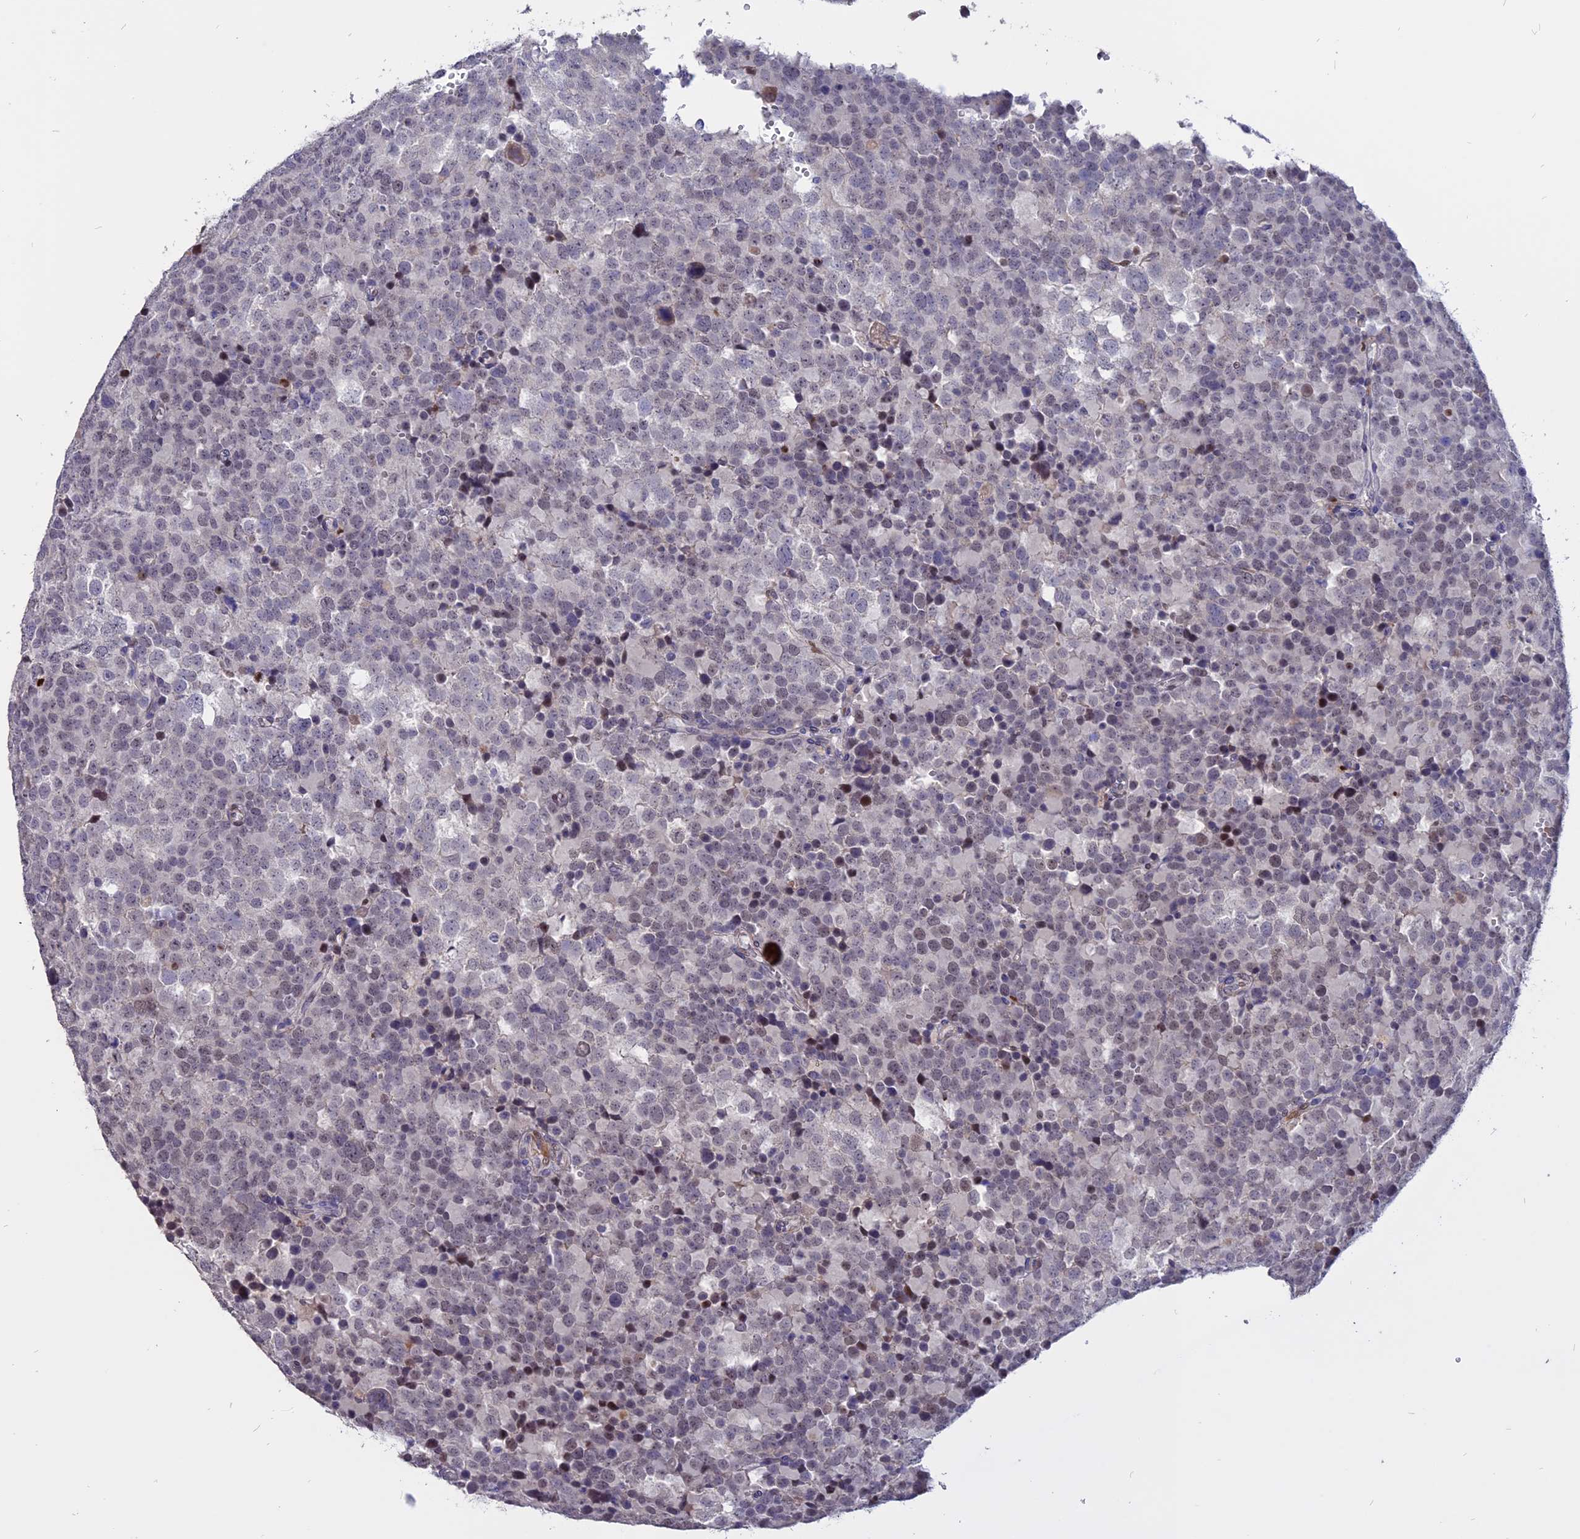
{"staining": {"intensity": "weak", "quantity": "<25%", "location": "nuclear"}, "tissue": "testis cancer", "cell_type": "Tumor cells", "image_type": "cancer", "snomed": [{"axis": "morphology", "description": "Seminoma, NOS"}, {"axis": "topography", "description": "Testis"}], "caption": "Tumor cells show no significant protein positivity in seminoma (testis).", "gene": "TMEM263", "patient": {"sex": "male", "age": 71}}